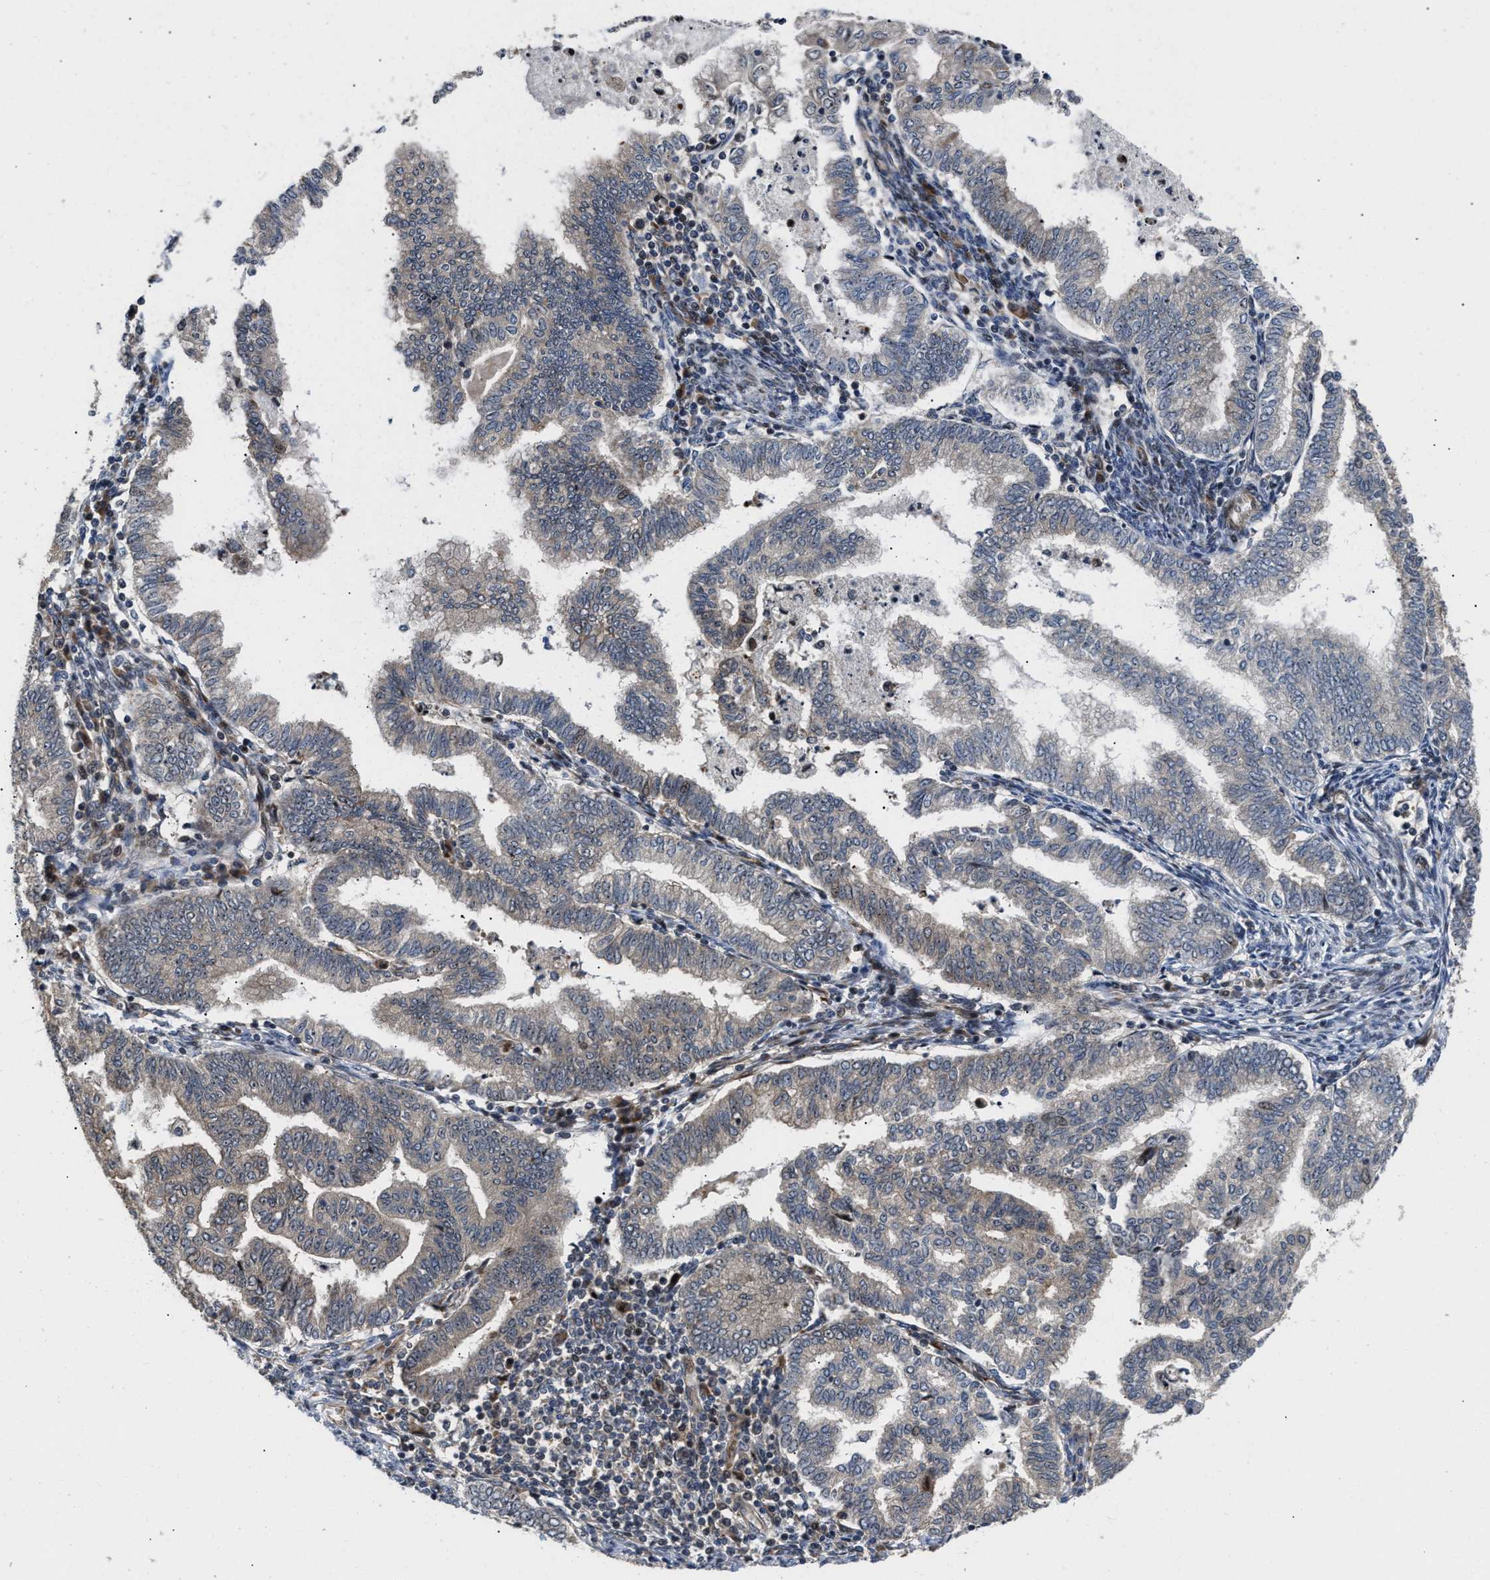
{"staining": {"intensity": "weak", "quantity": "<25%", "location": "cytoplasmic/membranous"}, "tissue": "endometrial cancer", "cell_type": "Tumor cells", "image_type": "cancer", "snomed": [{"axis": "morphology", "description": "Polyp, NOS"}, {"axis": "morphology", "description": "Adenocarcinoma, NOS"}, {"axis": "morphology", "description": "Adenoma, NOS"}, {"axis": "topography", "description": "Endometrium"}], "caption": "Tumor cells are negative for protein expression in human endometrial cancer.", "gene": "ALDH3A2", "patient": {"sex": "female", "age": 79}}